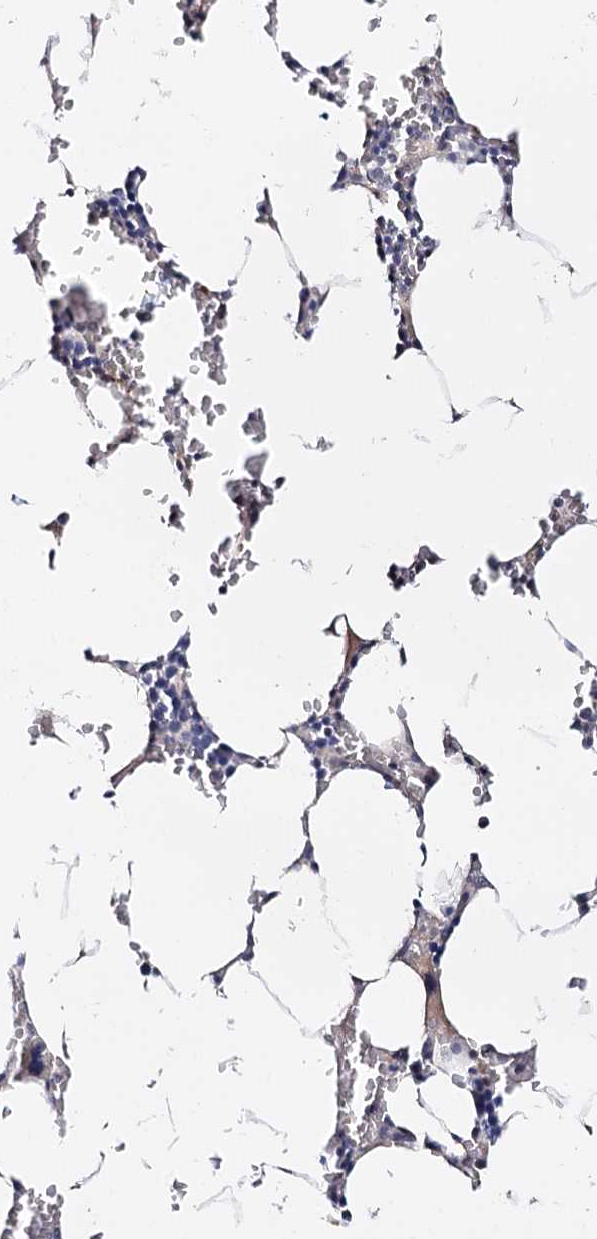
{"staining": {"intensity": "weak", "quantity": "<25%", "location": "cytoplasmic/membranous"}, "tissue": "bone marrow", "cell_type": "Hematopoietic cells", "image_type": "normal", "snomed": [{"axis": "morphology", "description": "Normal tissue, NOS"}, {"axis": "topography", "description": "Bone marrow"}], "caption": "Immunohistochemistry micrograph of benign bone marrow stained for a protein (brown), which displays no staining in hematopoietic cells.", "gene": "CFAP46", "patient": {"sex": "male", "age": 70}}